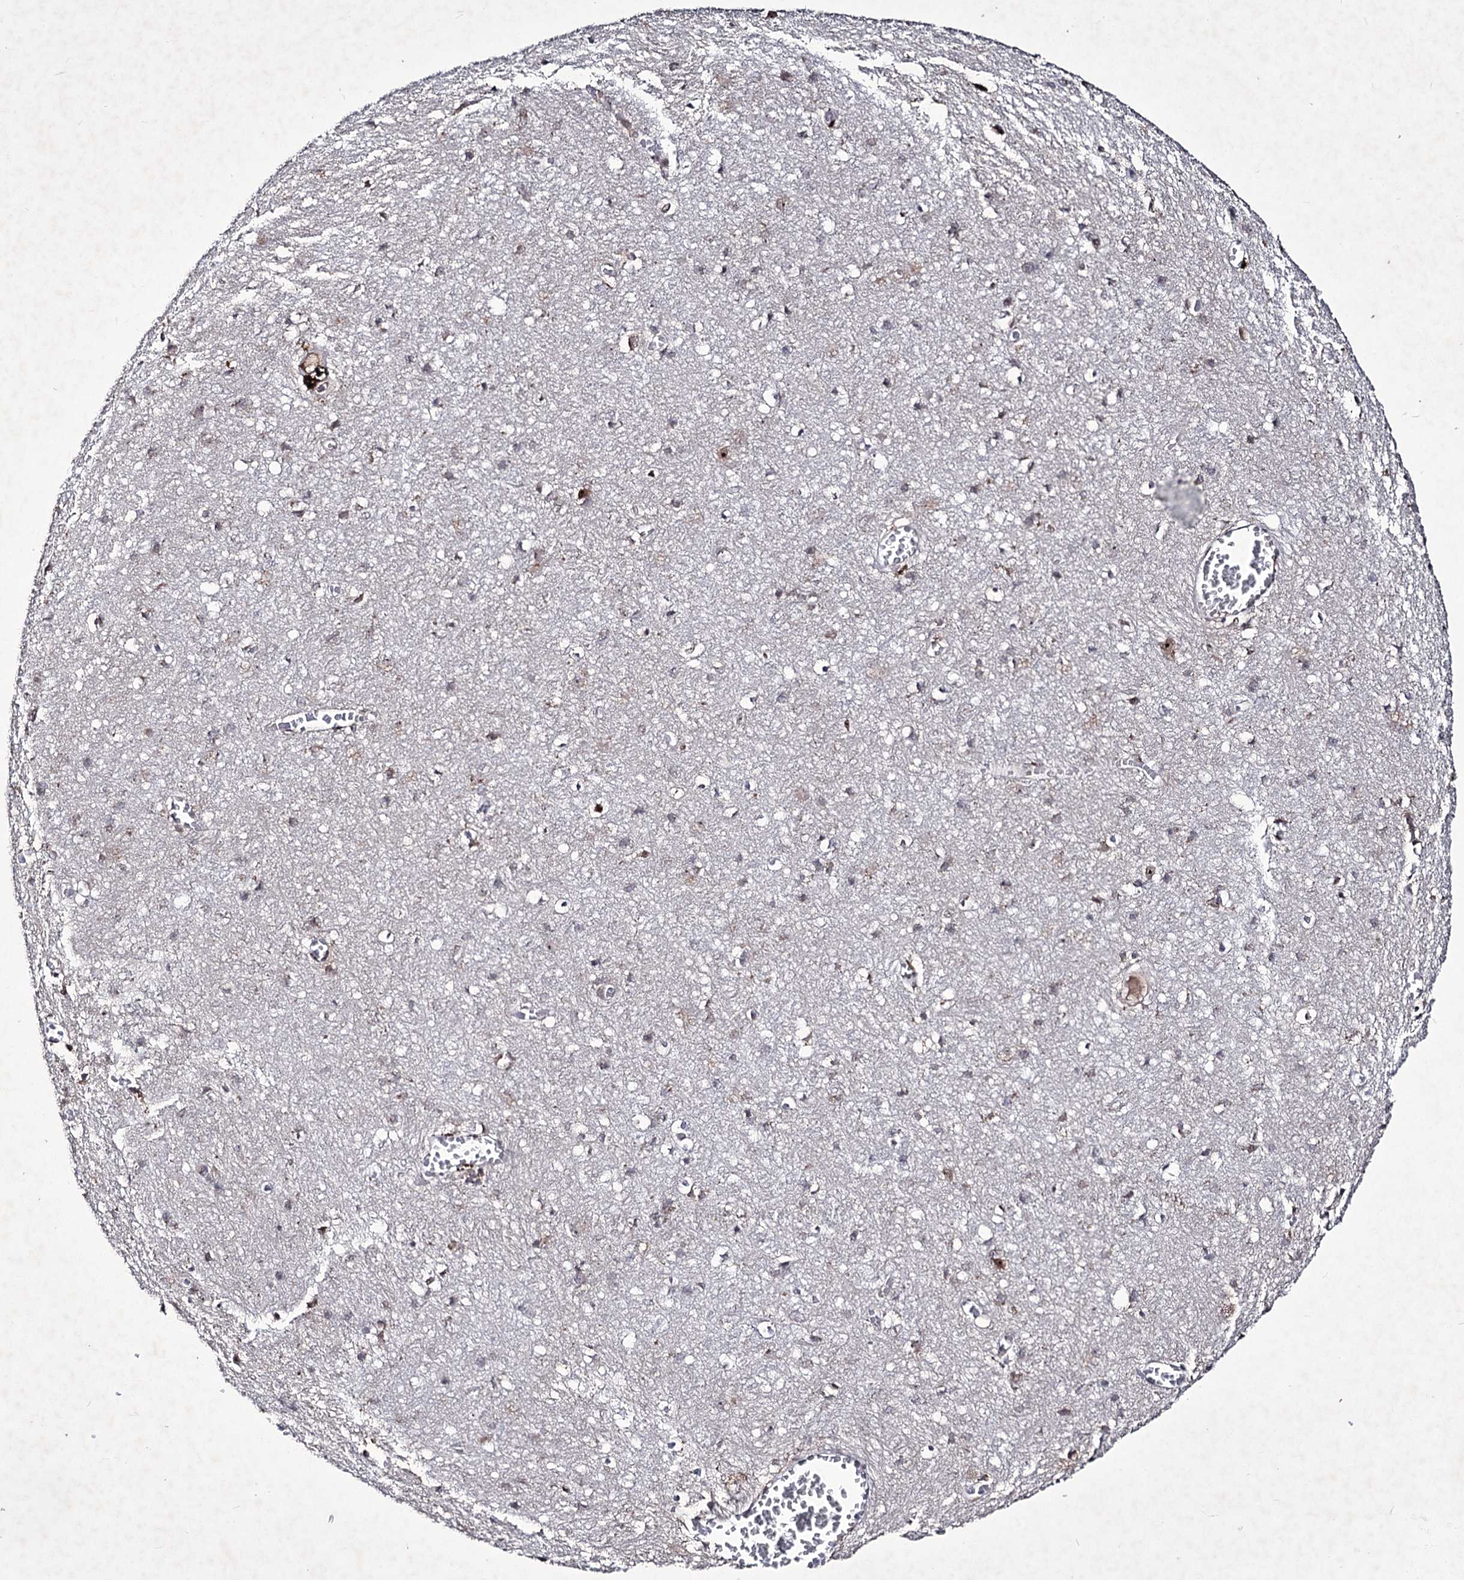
{"staining": {"intensity": "weak", "quantity": "25%-75%", "location": "cytoplasmic/membranous"}, "tissue": "cerebral cortex", "cell_type": "Endothelial cells", "image_type": "normal", "snomed": [{"axis": "morphology", "description": "Normal tissue, NOS"}, {"axis": "topography", "description": "Cerebral cortex"}], "caption": "Protein analysis of benign cerebral cortex shows weak cytoplasmic/membranous positivity in approximately 25%-75% of endothelial cells. The protein of interest is stained brown, and the nuclei are stained in blue (DAB (3,3'-diaminobenzidine) IHC with brightfield microscopy, high magnification).", "gene": "VGLL4", "patient": {"sex": "female", "age": 64}}